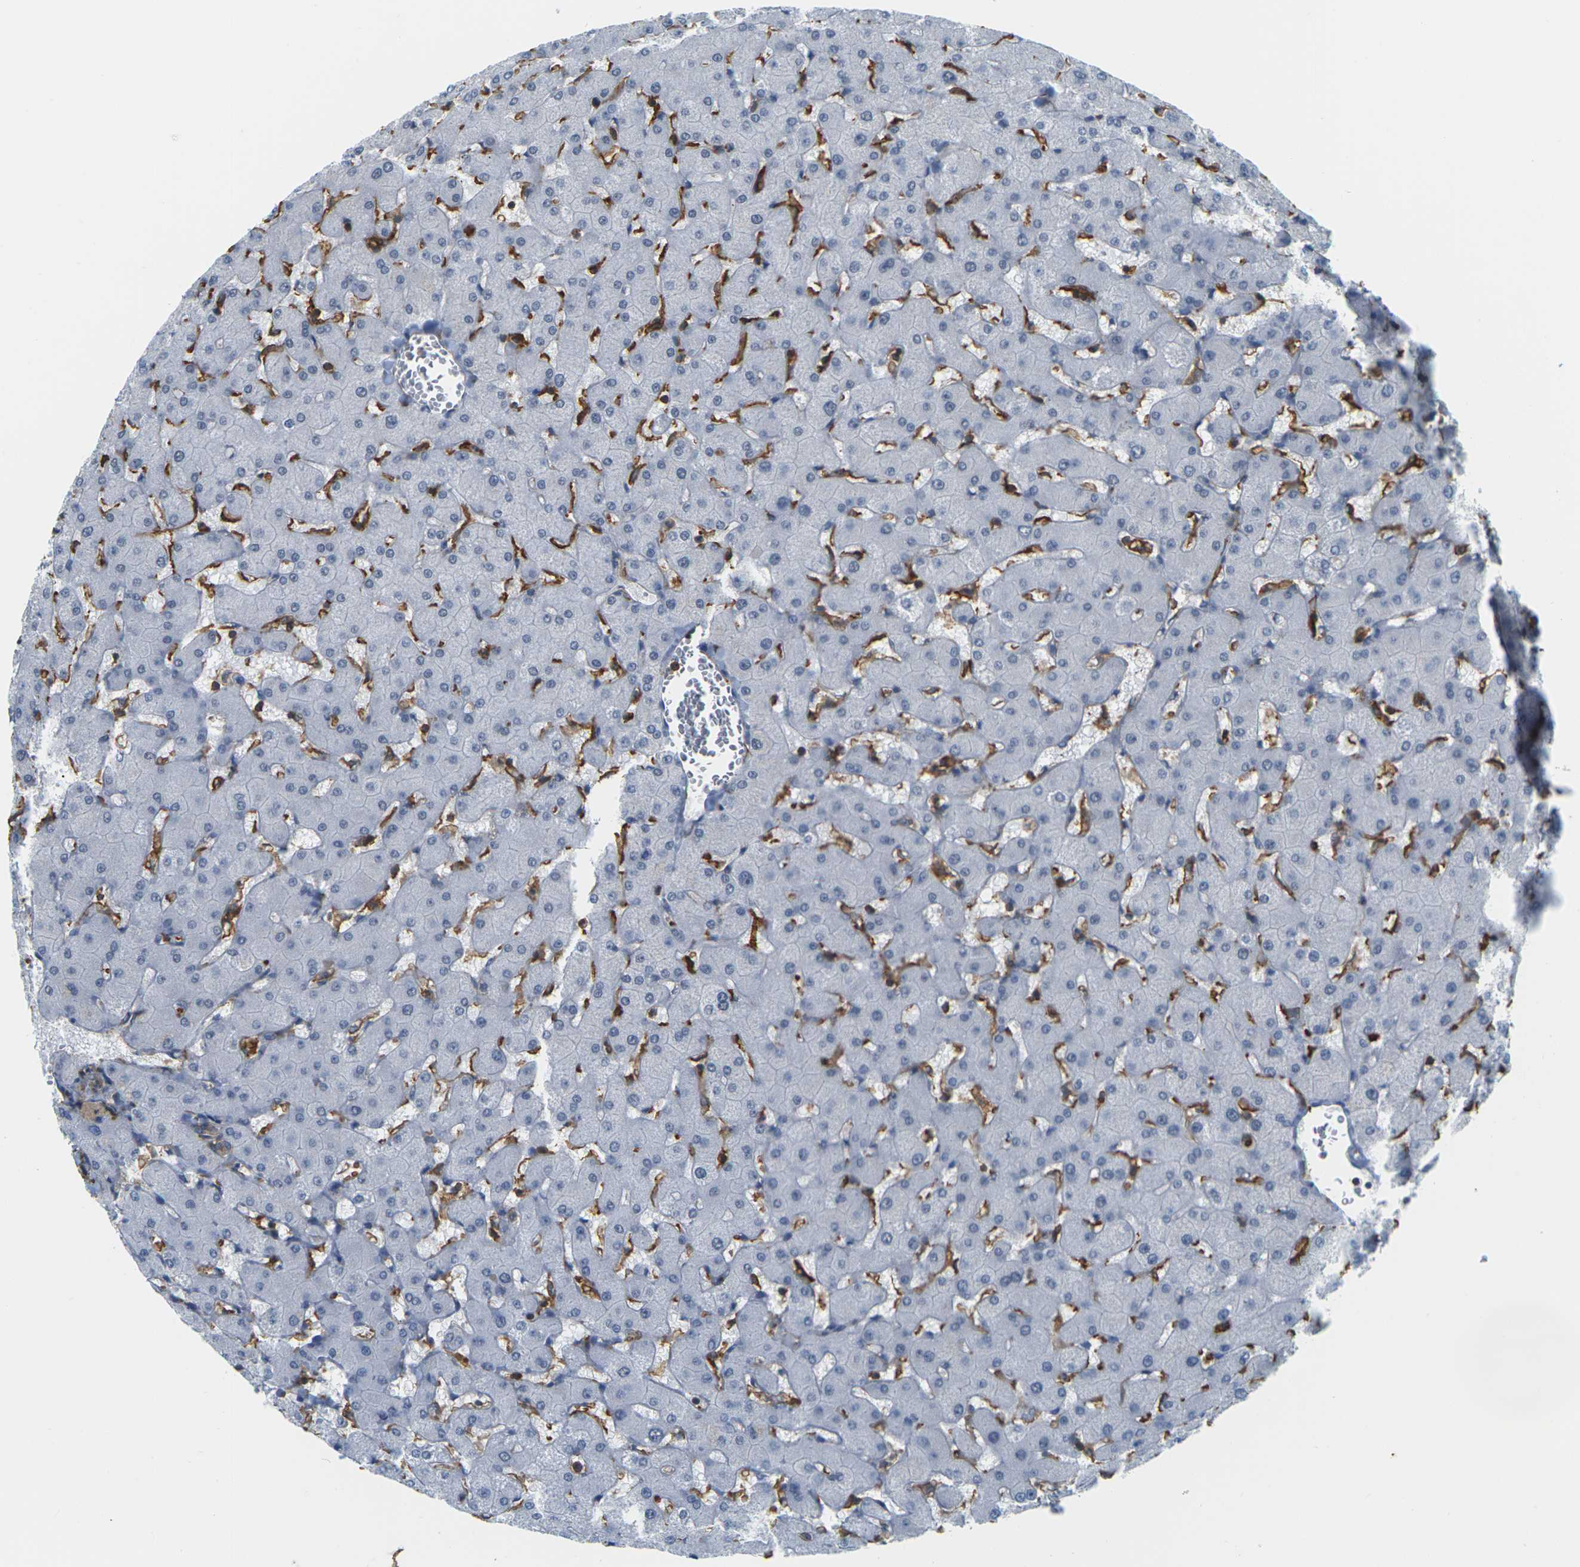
{"staining": {"intensity": "moderate", "quantity": ">75%", "location": "cytoplasmic/membranous"}, "tissue": "liver", "cell_type": "Cholangiocytes", "image_type": "normal", "snomed": [{"axis": "morphology", "description": "Normal tissue, NOS"}, {"axis": "topography", "description": "Liver"}], "caption": "Immunohistochemistry of benign human liver demonstrates medium levels of moderate cytoplasmic/membranous staining in approximately >75% of cholangiocytes. The protein is shown in brown color, while the nuclei are stained blue.", "gene": "IQGAP1", "patient": {"sex": "female", "age": 63}}